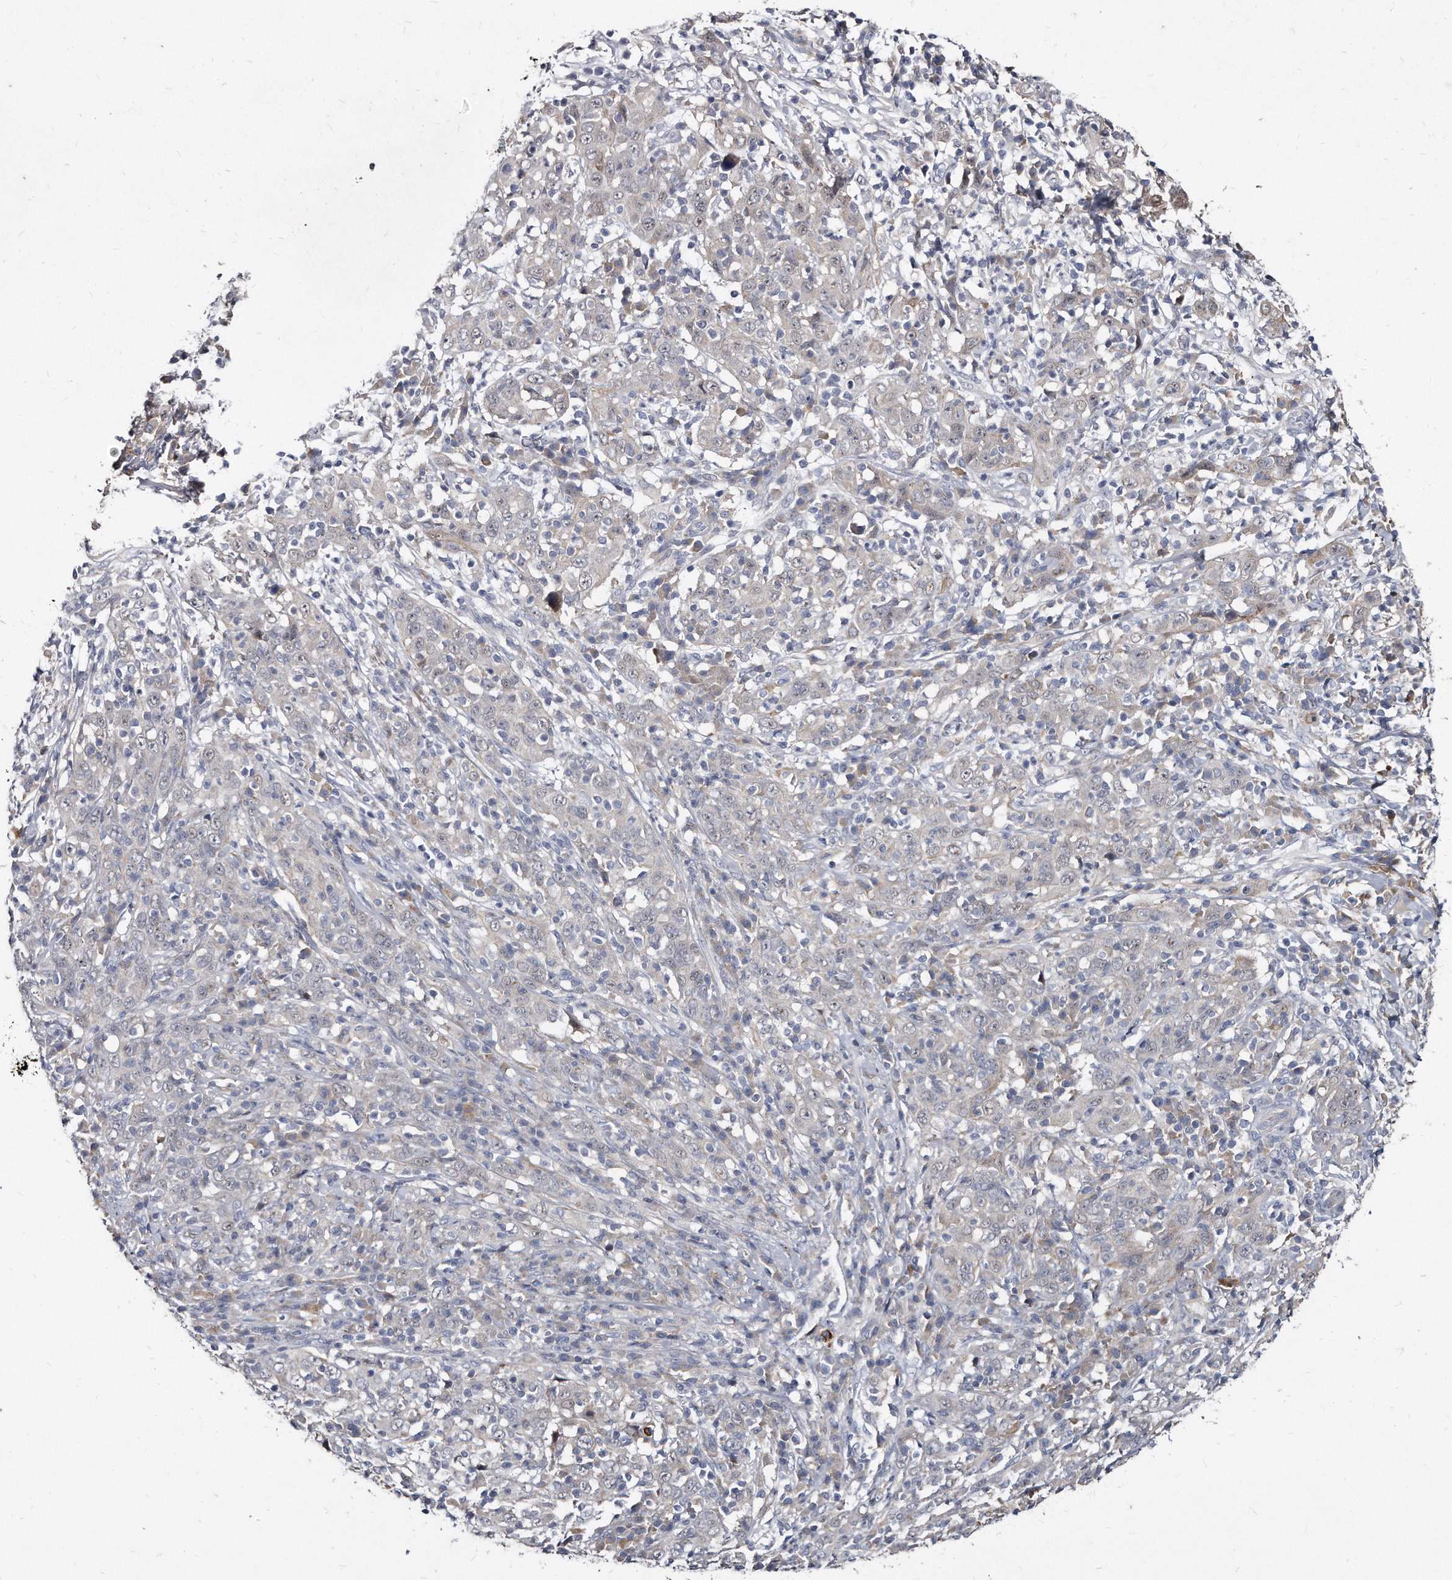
{"staining": {"intensity": "weak", "quantity": "<25%", "location": "cytoplasmic/membranous"}, "tissue": "cervical cancer", "cell_type": "Tumor cells", "image_type": "cancer", "snomed": [{"axis": "morphology", "description": "Squamous cell carcinoma, NOS"}, {"axis": "topography", "description": "Cervix"}], "caption": "DAB (3,3'-diaminobenzidine) immunohistochemical staining of cervical cancer (squamous cell carcinoma) demonstrates no significant staining in tumor cells.", "gene": "KLHDC3", "patient": {"sex": "female", "age": 46}}